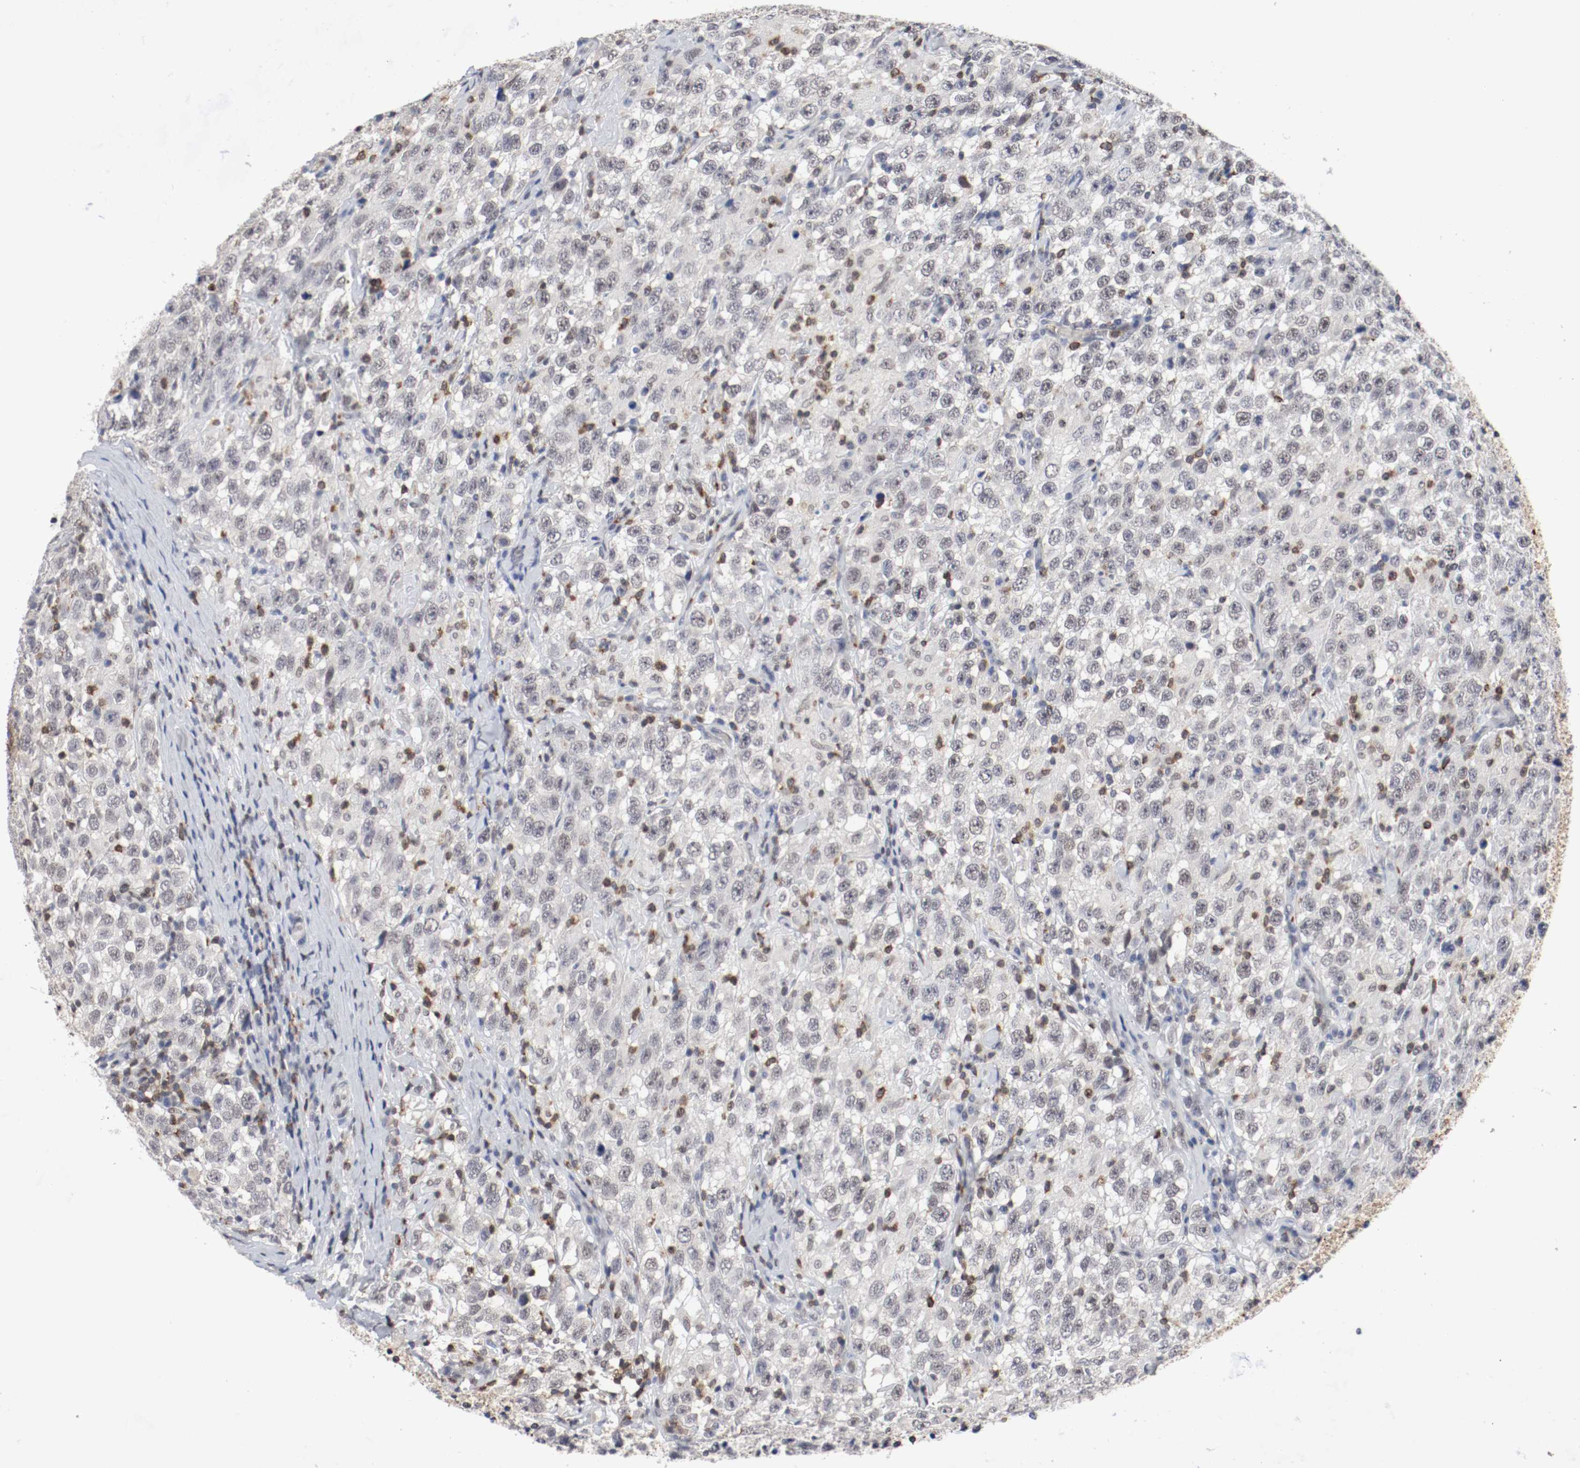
{"staining": {"intensity": "negative", "quantity": "none", "location": "none"}, "tissue": "testis cancer", "cell_type": "Tumor cells", "image_type": "cancer", "snomed": [{"axis": "morphology", "description": "Seminoma, NOS"}, {"axis": "topography", "description": "Testis"}], "caption": "Photomicrograph shows no significant protein positivity in tumor cells of testis seminoma.", "gene": "JUND", "patient": {"sex": "male", "age": 41}}